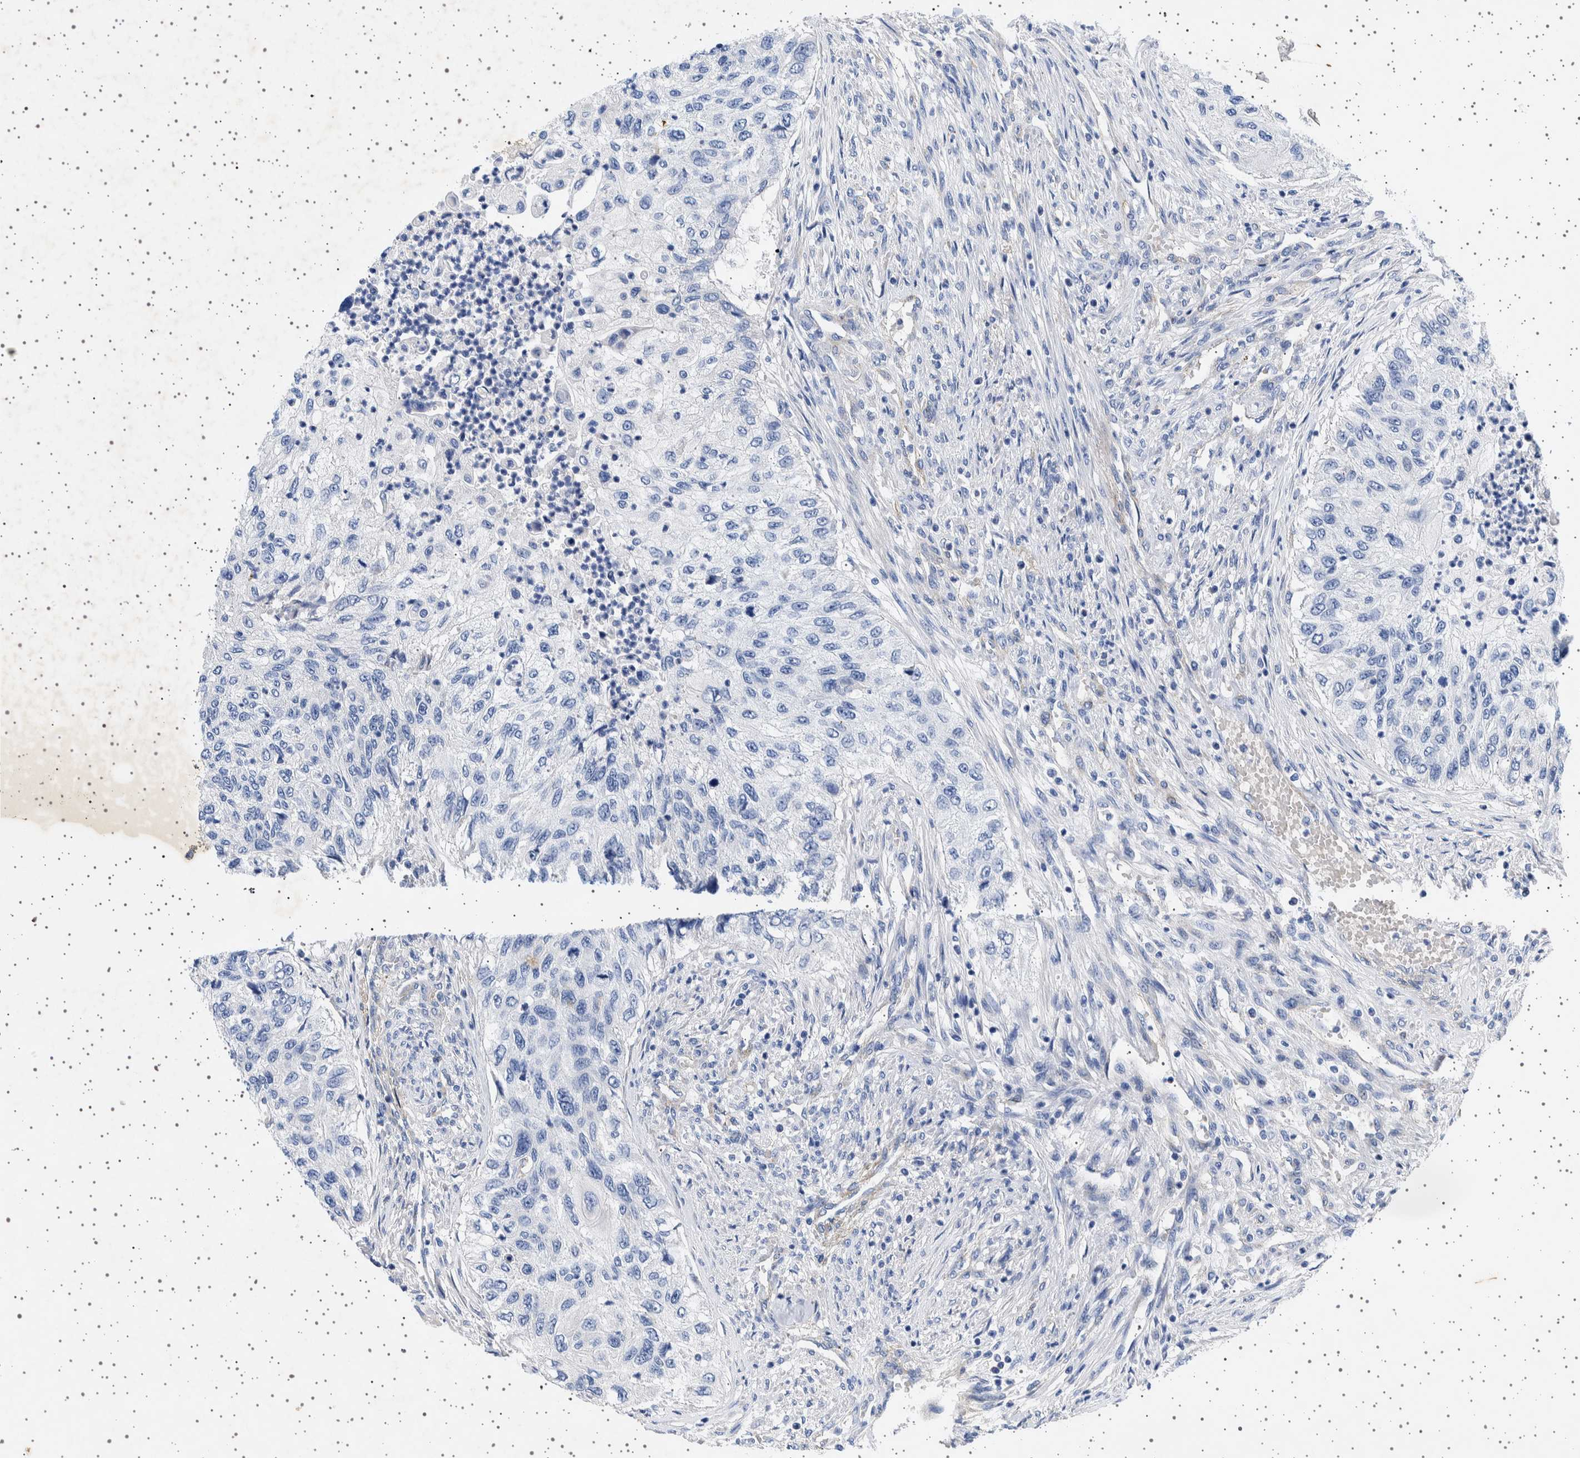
{"staining": {"intensity": "negative", "quantity": "none", "location": "none"}, "tissue": "urothelial cancer", "cell_type": "Tumor cells", "image_type": "cancer", "snomed": [{"axis": "morphology", "description": "Urothelial carcinoma, High grade"}, {"axis": "topography", "description": "Urinary bladder"}], "caption": "This is an immunohistochemistry histopathology image of urothelial carcinoma (high-grade). There is no staining in tumor cells.", "gene": "SEPTIN4", "patient": {"sex": "female", "age": 60}}